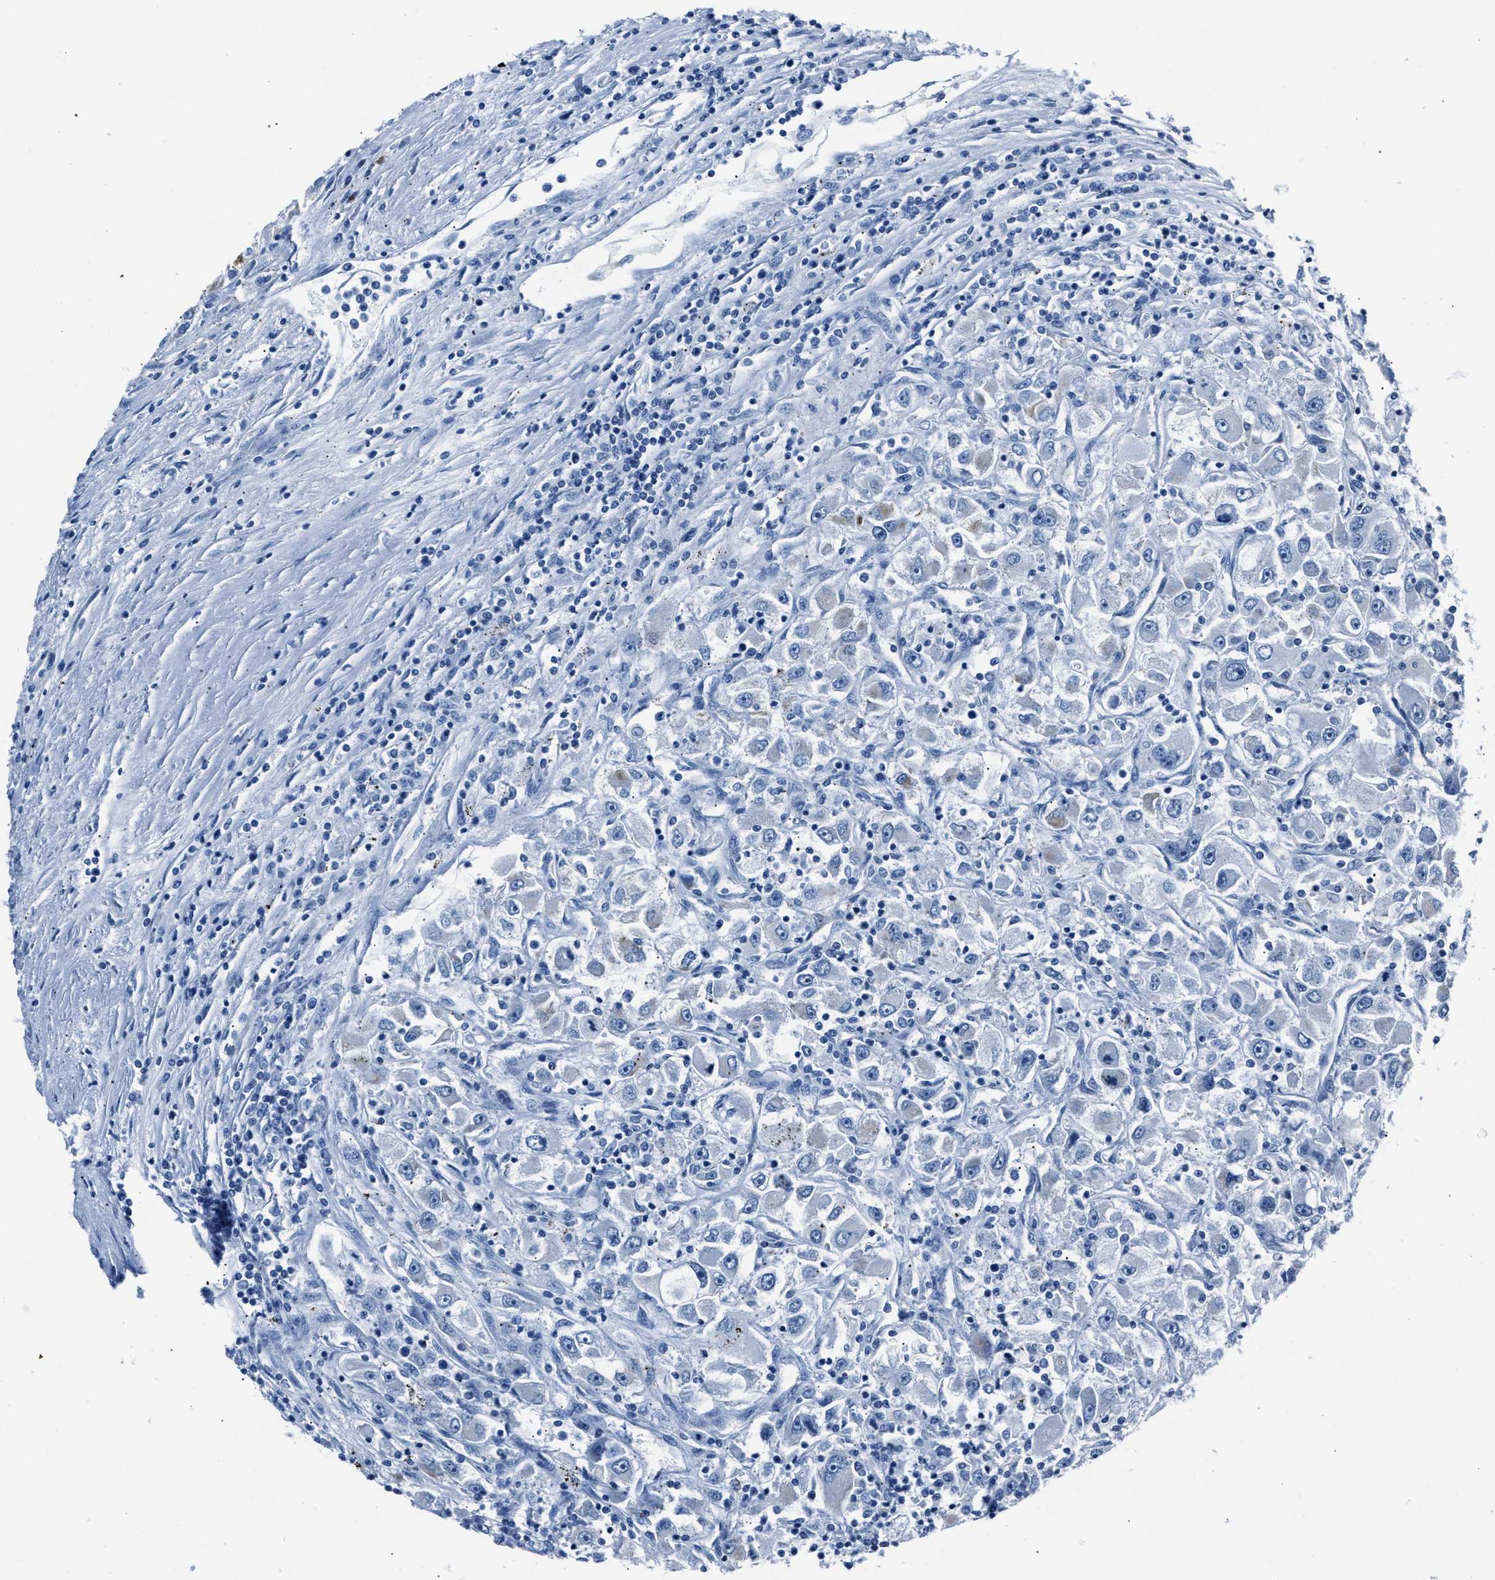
{"staining": {"intensity": "negative", "quantity": "none", "location": "none"}, "tissue": "renal cancer", "cell_type": "Tumor cells", "image_type": "cancer", "snomed": [{"axis": "morphology", "description": "Adenocarcinoma, NOS"}, {"axis": "topography", "description": "Kidney"}], "caption": "Tumor cells show no significant positivity in renal cancer (adenocarcinoma). The staining is performed using DAB (3,3'-diaminobenzidine) brown chromogen with nuclei counter-stained in using hematoxylin.", "gene": "AMACR", "patient": {"sex": "female", "age": 52}}